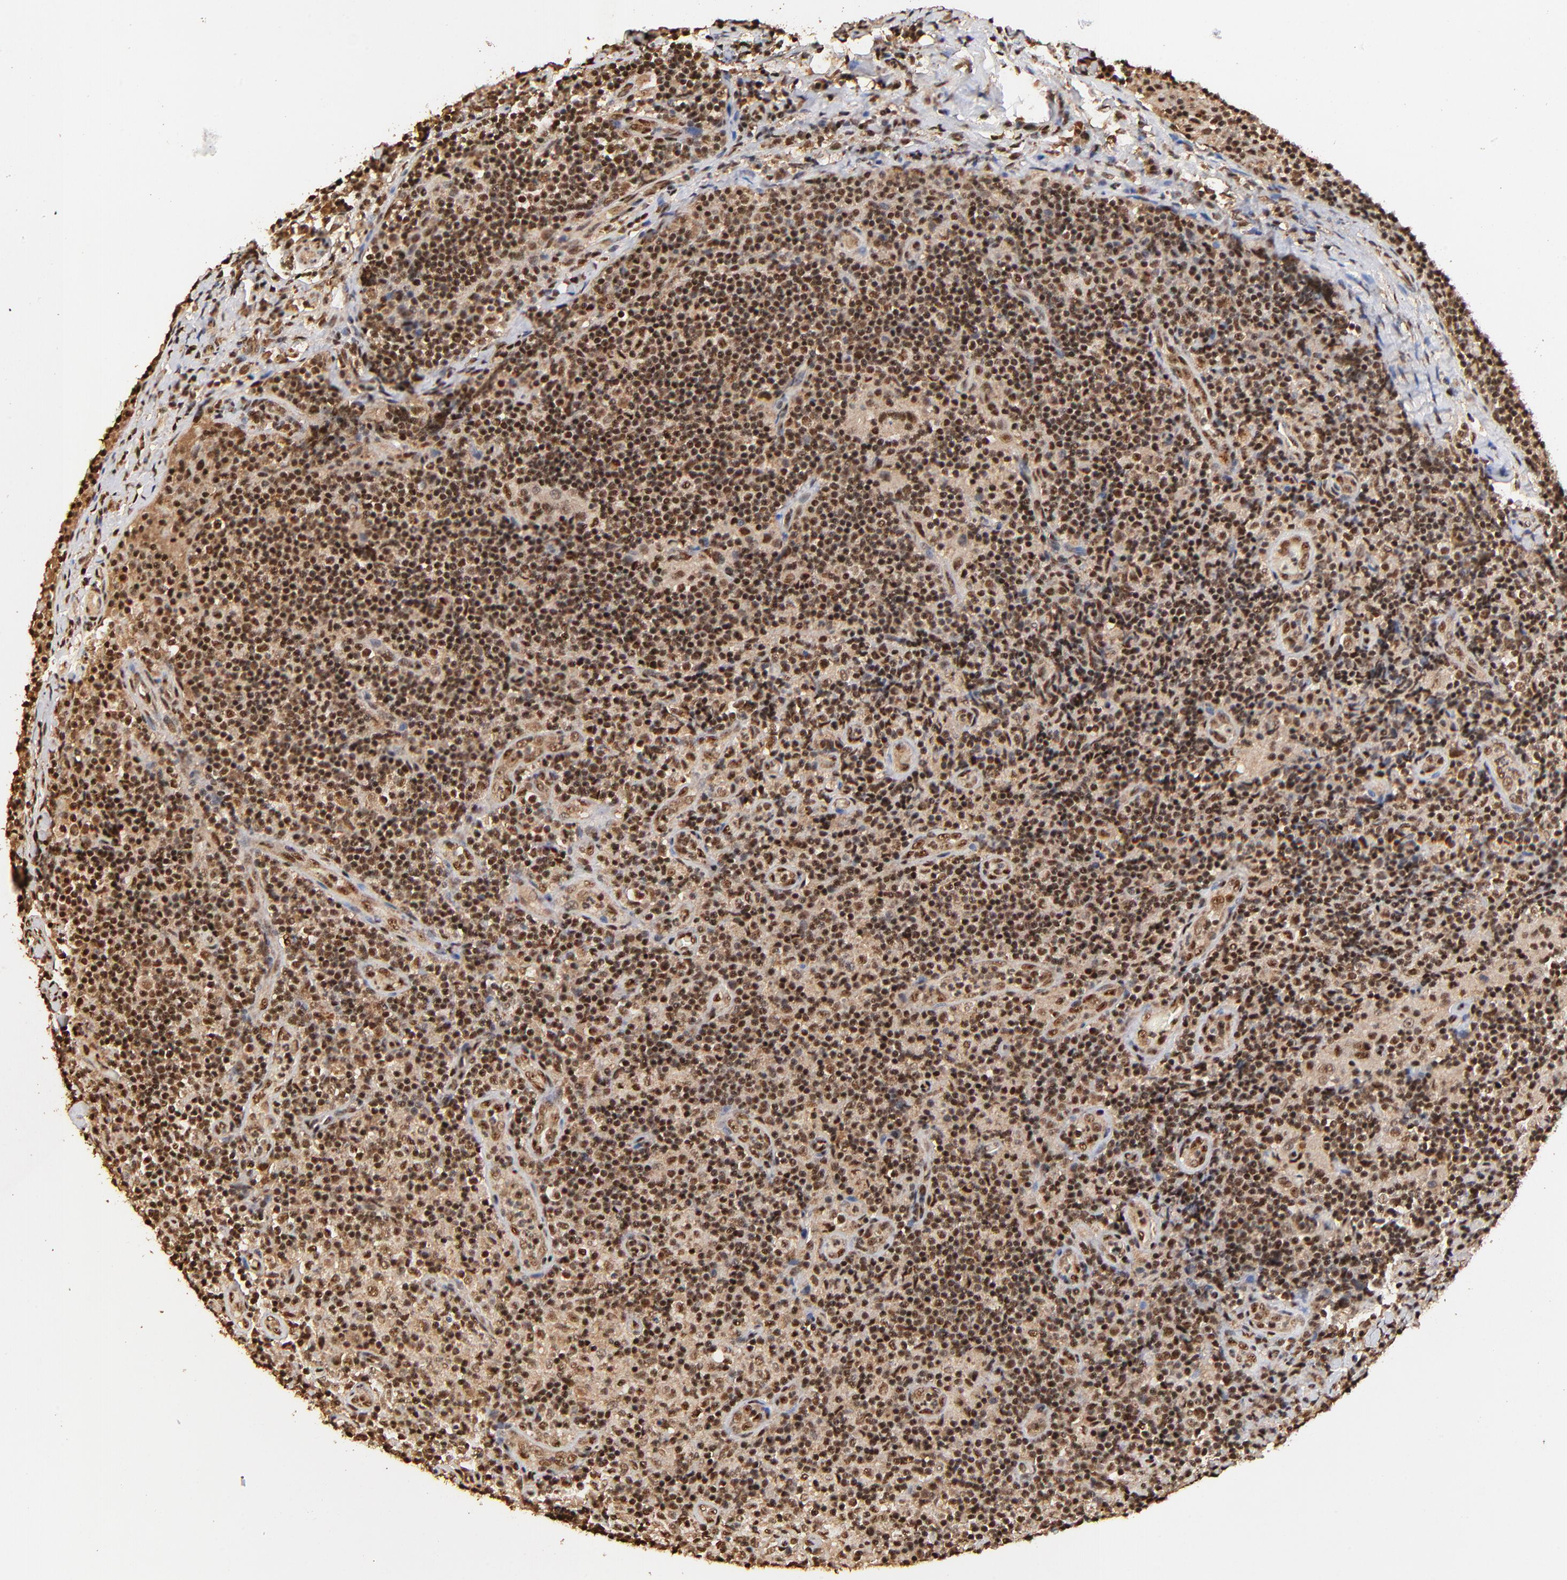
{"staining": {"intensity": "strong", "quantity": ">75%", "location": "cytoplasmic/membranous,nuclear"}, "tissue": "lymph node", "cell_type": "Germinal center cells", "image_type": "normal", "snomed": [{"axis": "morphology", "description": "Normal tissue, NOS"}, {"axis": "morphology", "description": "Inflammation, NOS"}, {"axis": "topography", "description": "Lymph node"}], "caption": "Strong cytoplasmic/membranous,nuclear expression is appreciated in about >75% of germinal center cells in normal lymph node.", "gene": "MED12", "patient": {"sex": "male", "age": 46}}